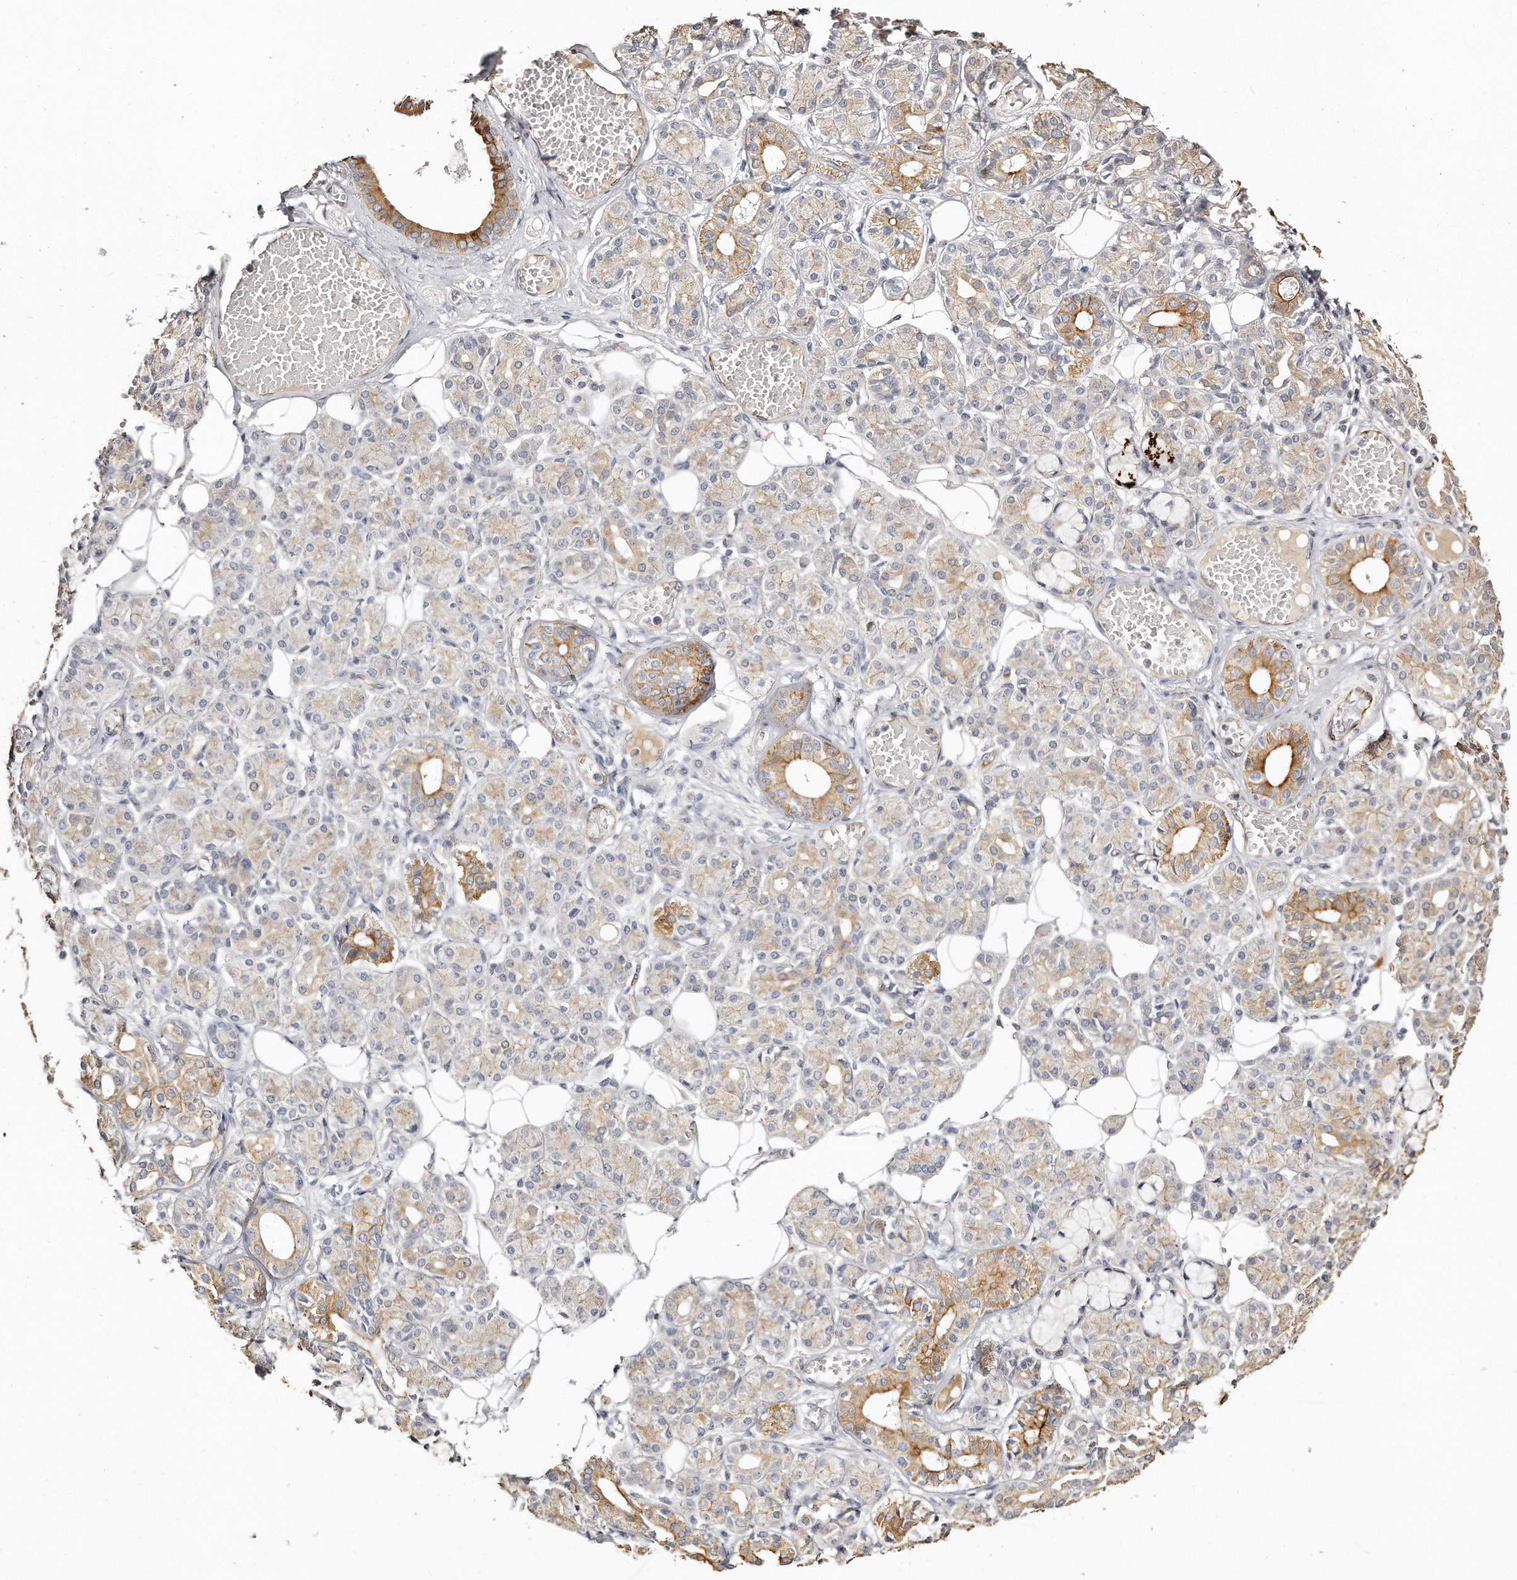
{"staining": {"intensity": "moderate", "quantity": "25%-75%", "location": "cytoplasmic/membranous"}, "tissue": "salivary gland", "cell_type": "Glandular cells", "image_type": "normal", "snomed": [{"axis": "morphology", "description": "Normal tissue, NOS"}, {"axis": "topography", "description": "Salivary gland"}], "caption": "The photomicrograph shows staining of unremarkable salivary gland, revealing moderate cytoplasmic/membranous protein positivity (brown color) within glandular cells. The protein of interest is stained brown, and the nuclei are stained in blue (DAB IHC with brightfield microscopy, high magnification).", "gene": "ZYG11A", "patient": {"sex": "male", "age": 63}}